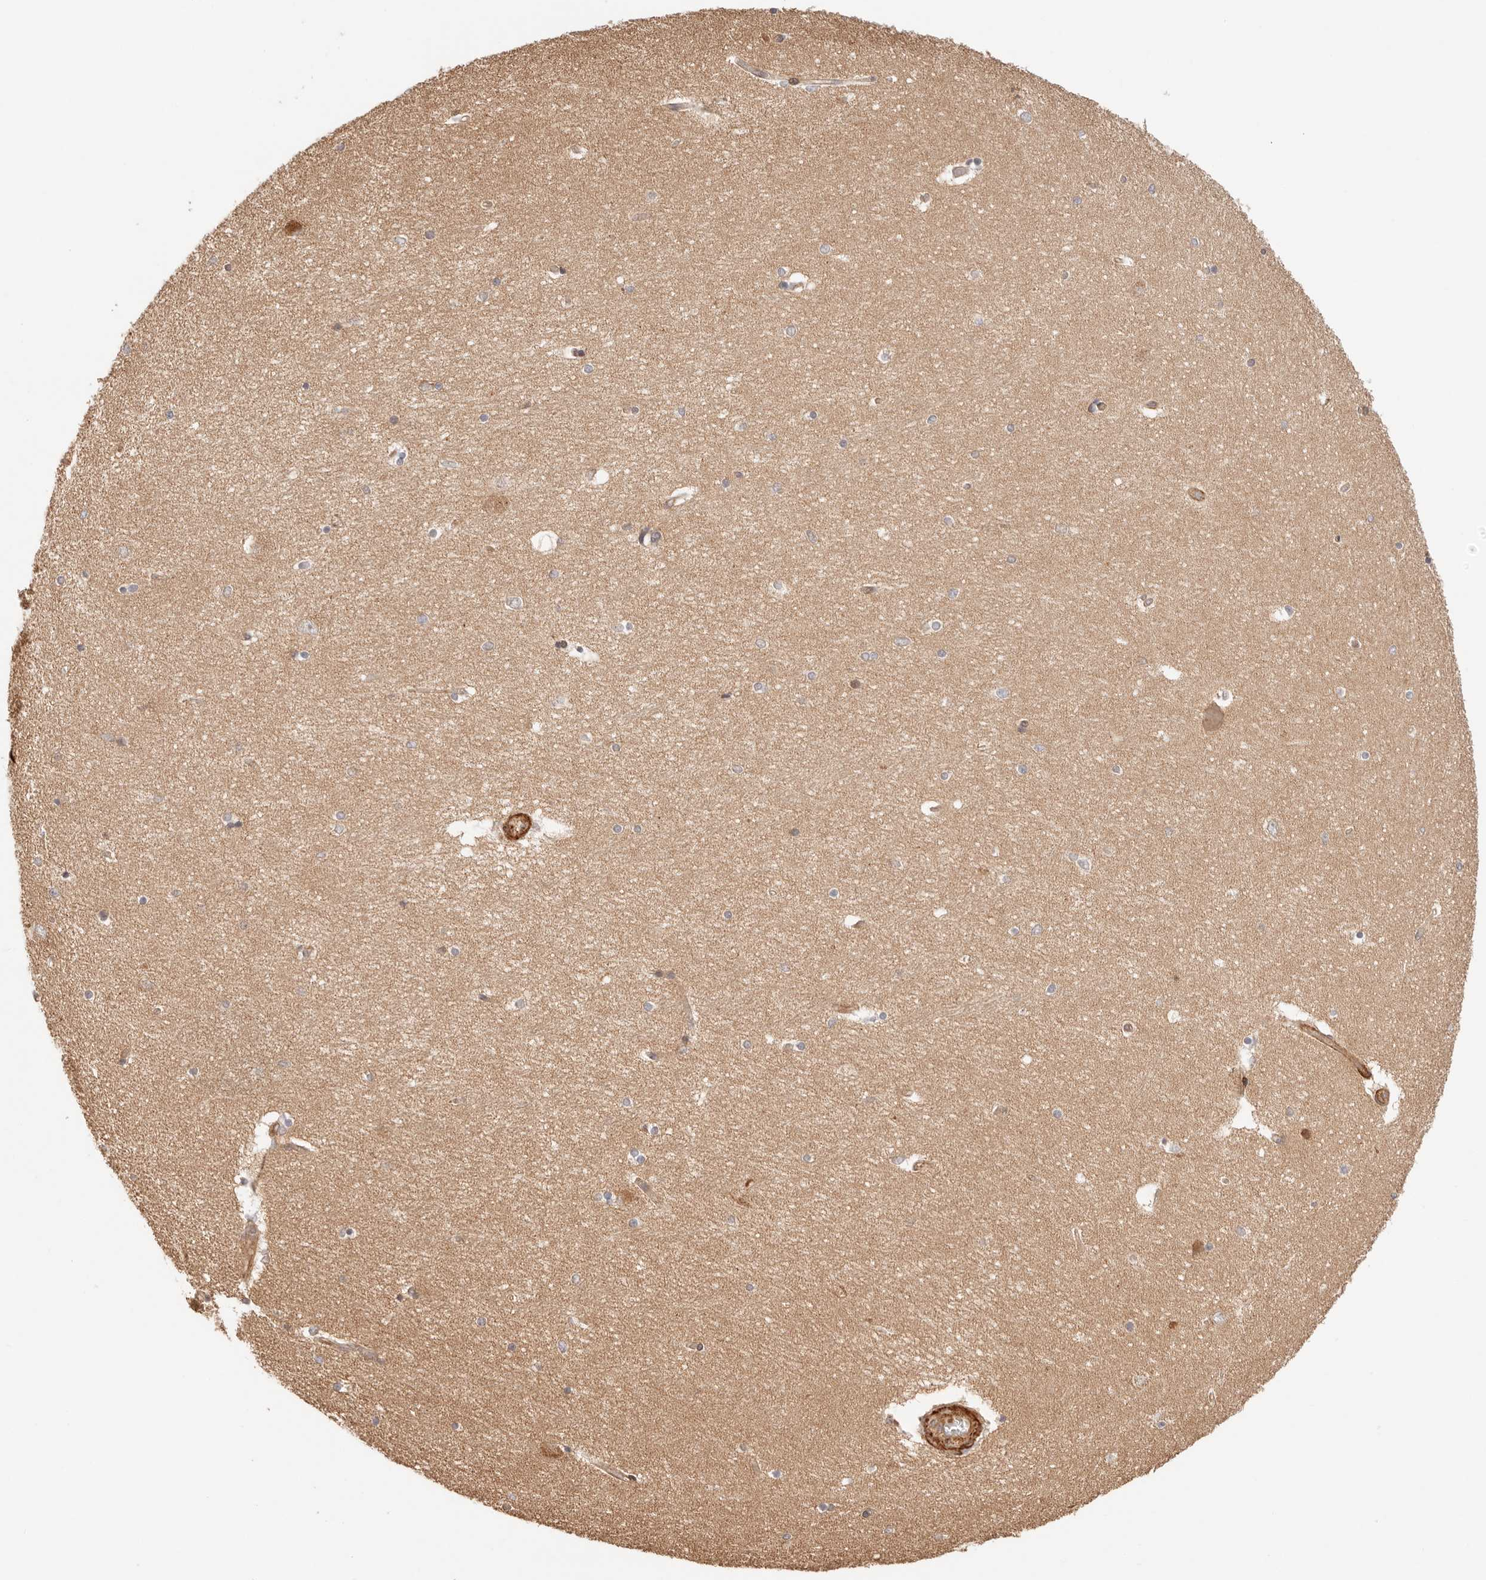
{"staining": {"intensity": "negative", "quantity": "none", "location": "none"}, "tissue": "hippocampus", "cell_type": "Glial cells", "image_type": "normal", "snomed": [{"axis": "morphology", "description": "Normal tissue, NOS"}, {"axis": "topography", "description": "Hippocampus"}], "caption": "Immunohistochemistry micrograph of benign hippocampus: hippocampus stained with DAB (3,3'-diaminobenzidine) demonstrates no significant protein positivity in glial cells. Nuclei are stained in blue.", "gene": "IL1R2", "patient": {"sex": "female", "age": 54}}